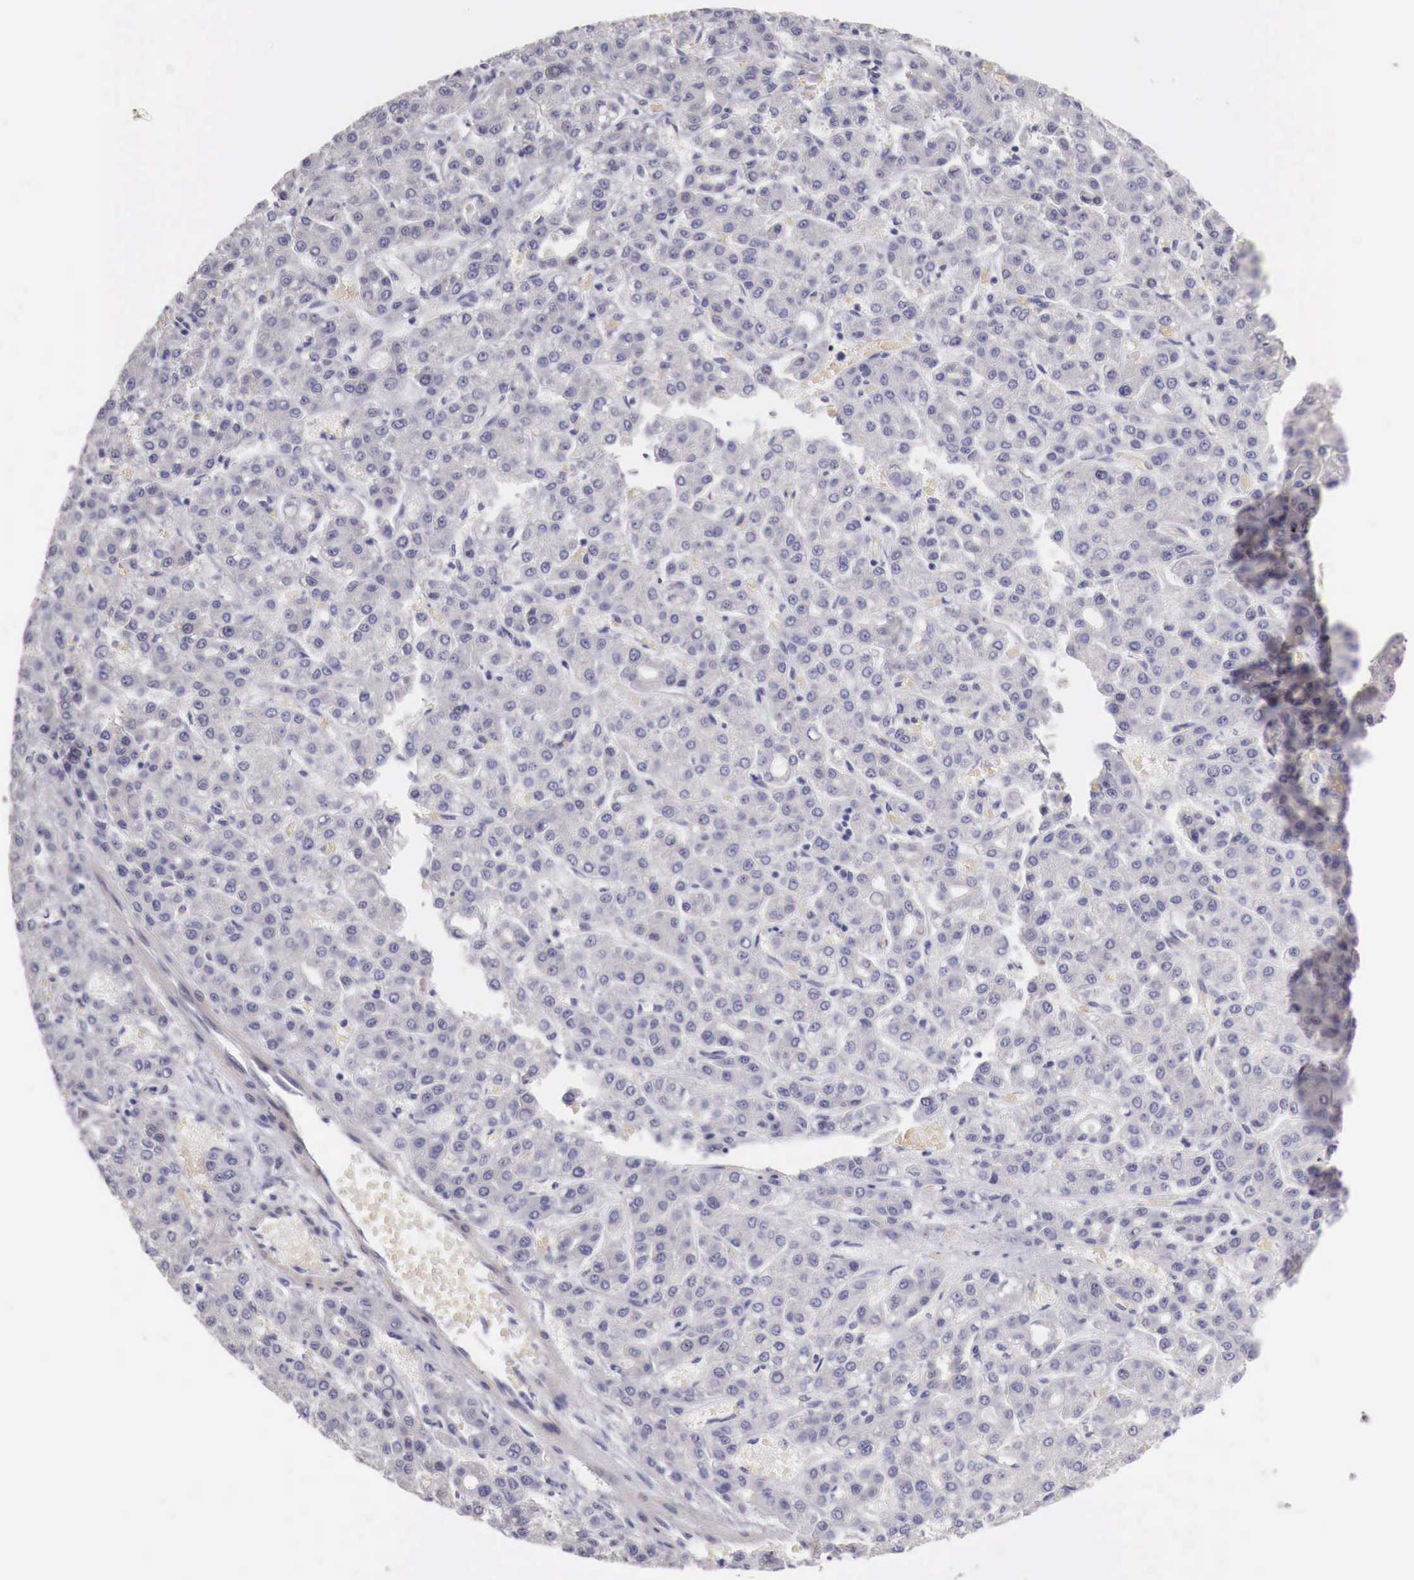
{"staining": {"intensity": "negative", "quantity": "none", "location": "none"}, "tissue": "liver cancer", "cell_type": "Tumor cells", "image_type": "cancer", "snomed": [{"axis": "morphology", "description": "Carcinoma, Hepatocellular, NOS"}, {"axis": "topography", "description": "Liver"}], "caption": "High power microscopy image of an immunohistochemistry (IHC) micrograph of hepatocellular carcinoma (liver), revealing no significant expression in tumor cells.", "gene": "ENOX2", "patient": {"sex": "male", "age": 69}}